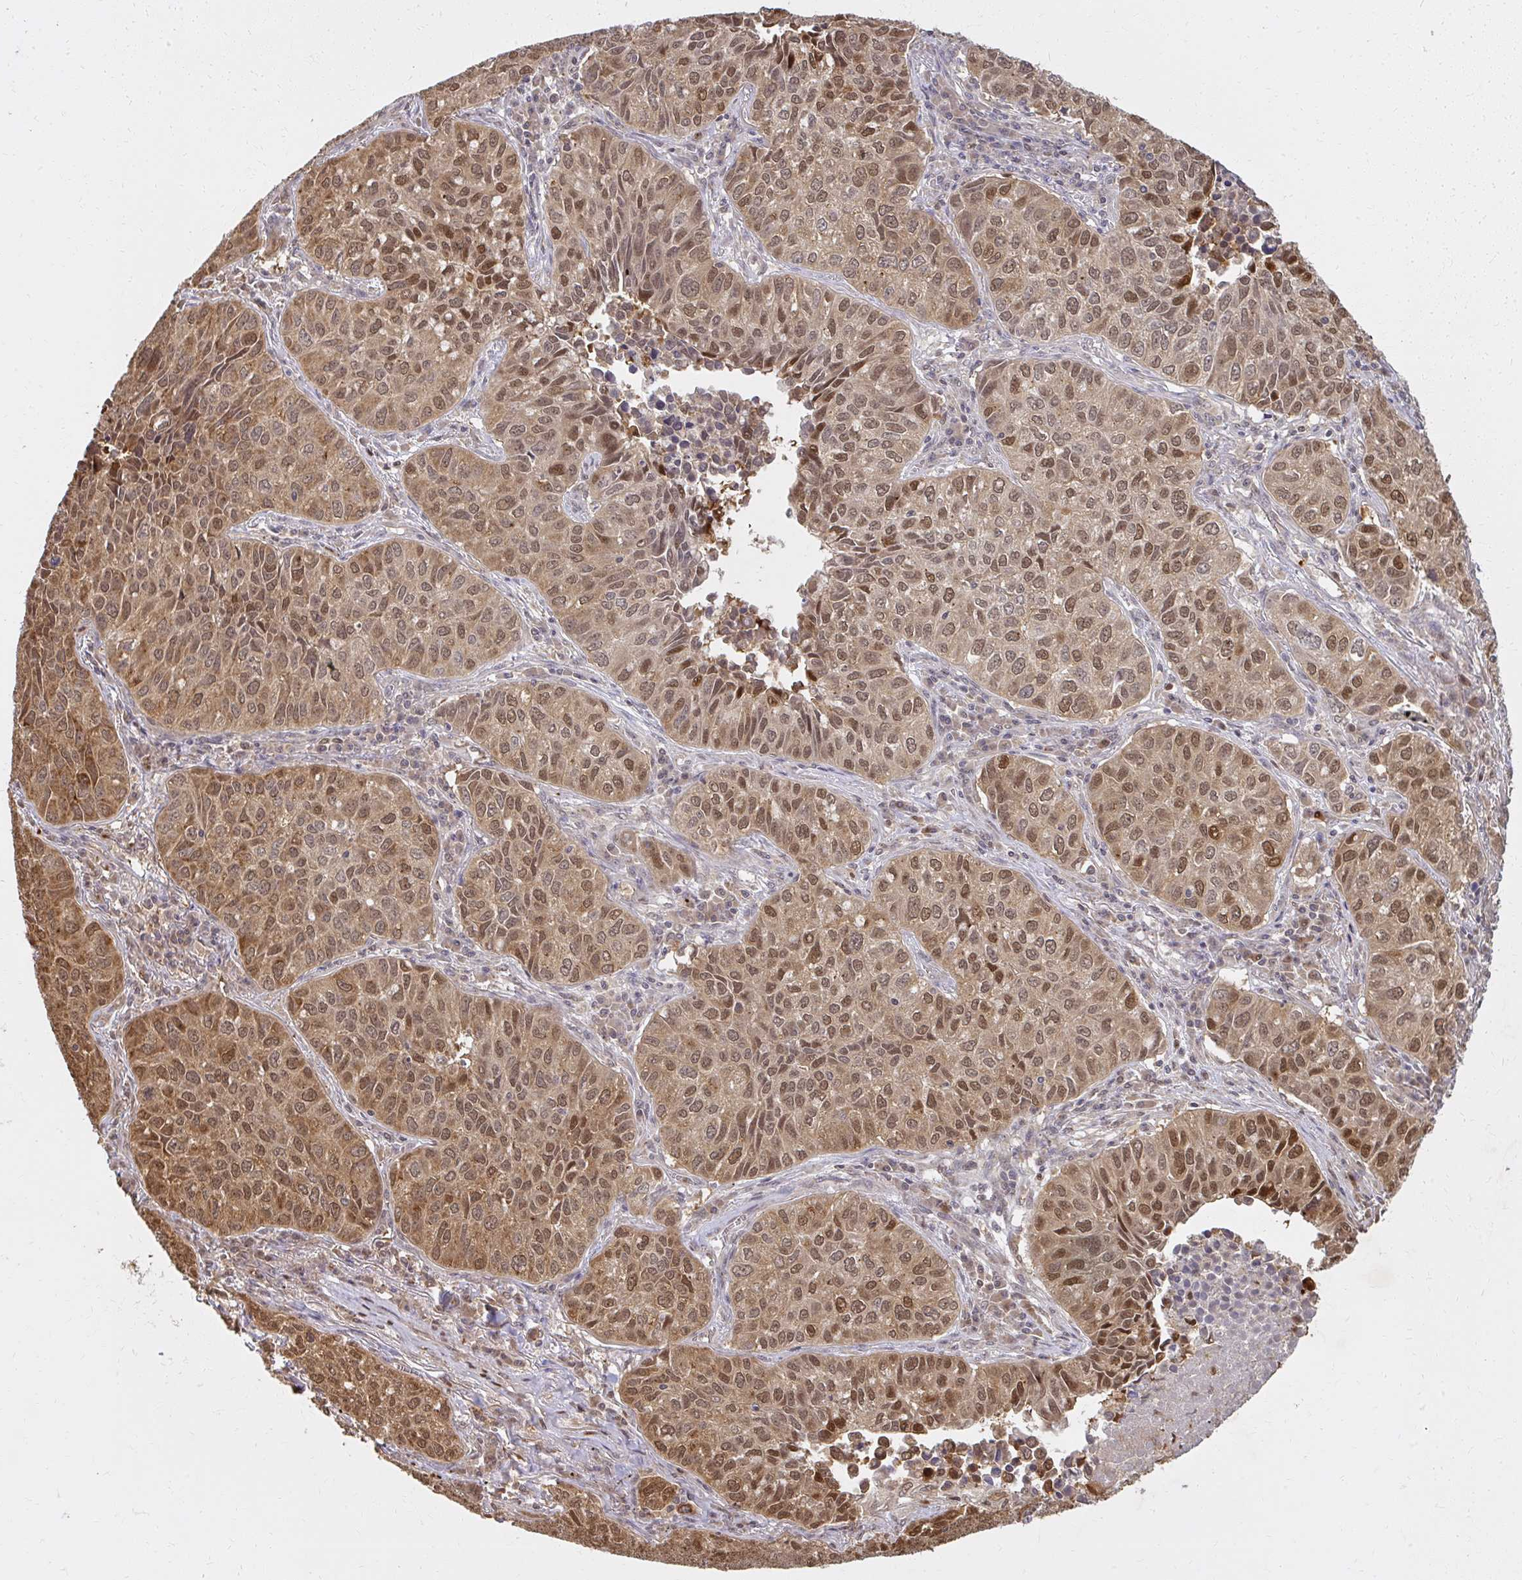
{"staining": {"intensity": "moderate", "quantity": ">75%", "location": "cytoplasmic/membranous,nuclear"}, "tissue": "lung cancer", "cell_type": "Tumor cells", "image_type": "cancer", "snomed": [{"axis": "morphology", "description": "Adenocarcinoma, NOS"}, {"axis": "topography", "description": "Lung"}], "caption": "There is medium levels of moderate cytoplasmic/membranous and nuclear staining in tumor cells of adenocarcinoma (lung), as demonstrated by immunohistochemical staining (brown color).", "gene": "LARS2", "patient": {"sex": "female", "age": 50}}